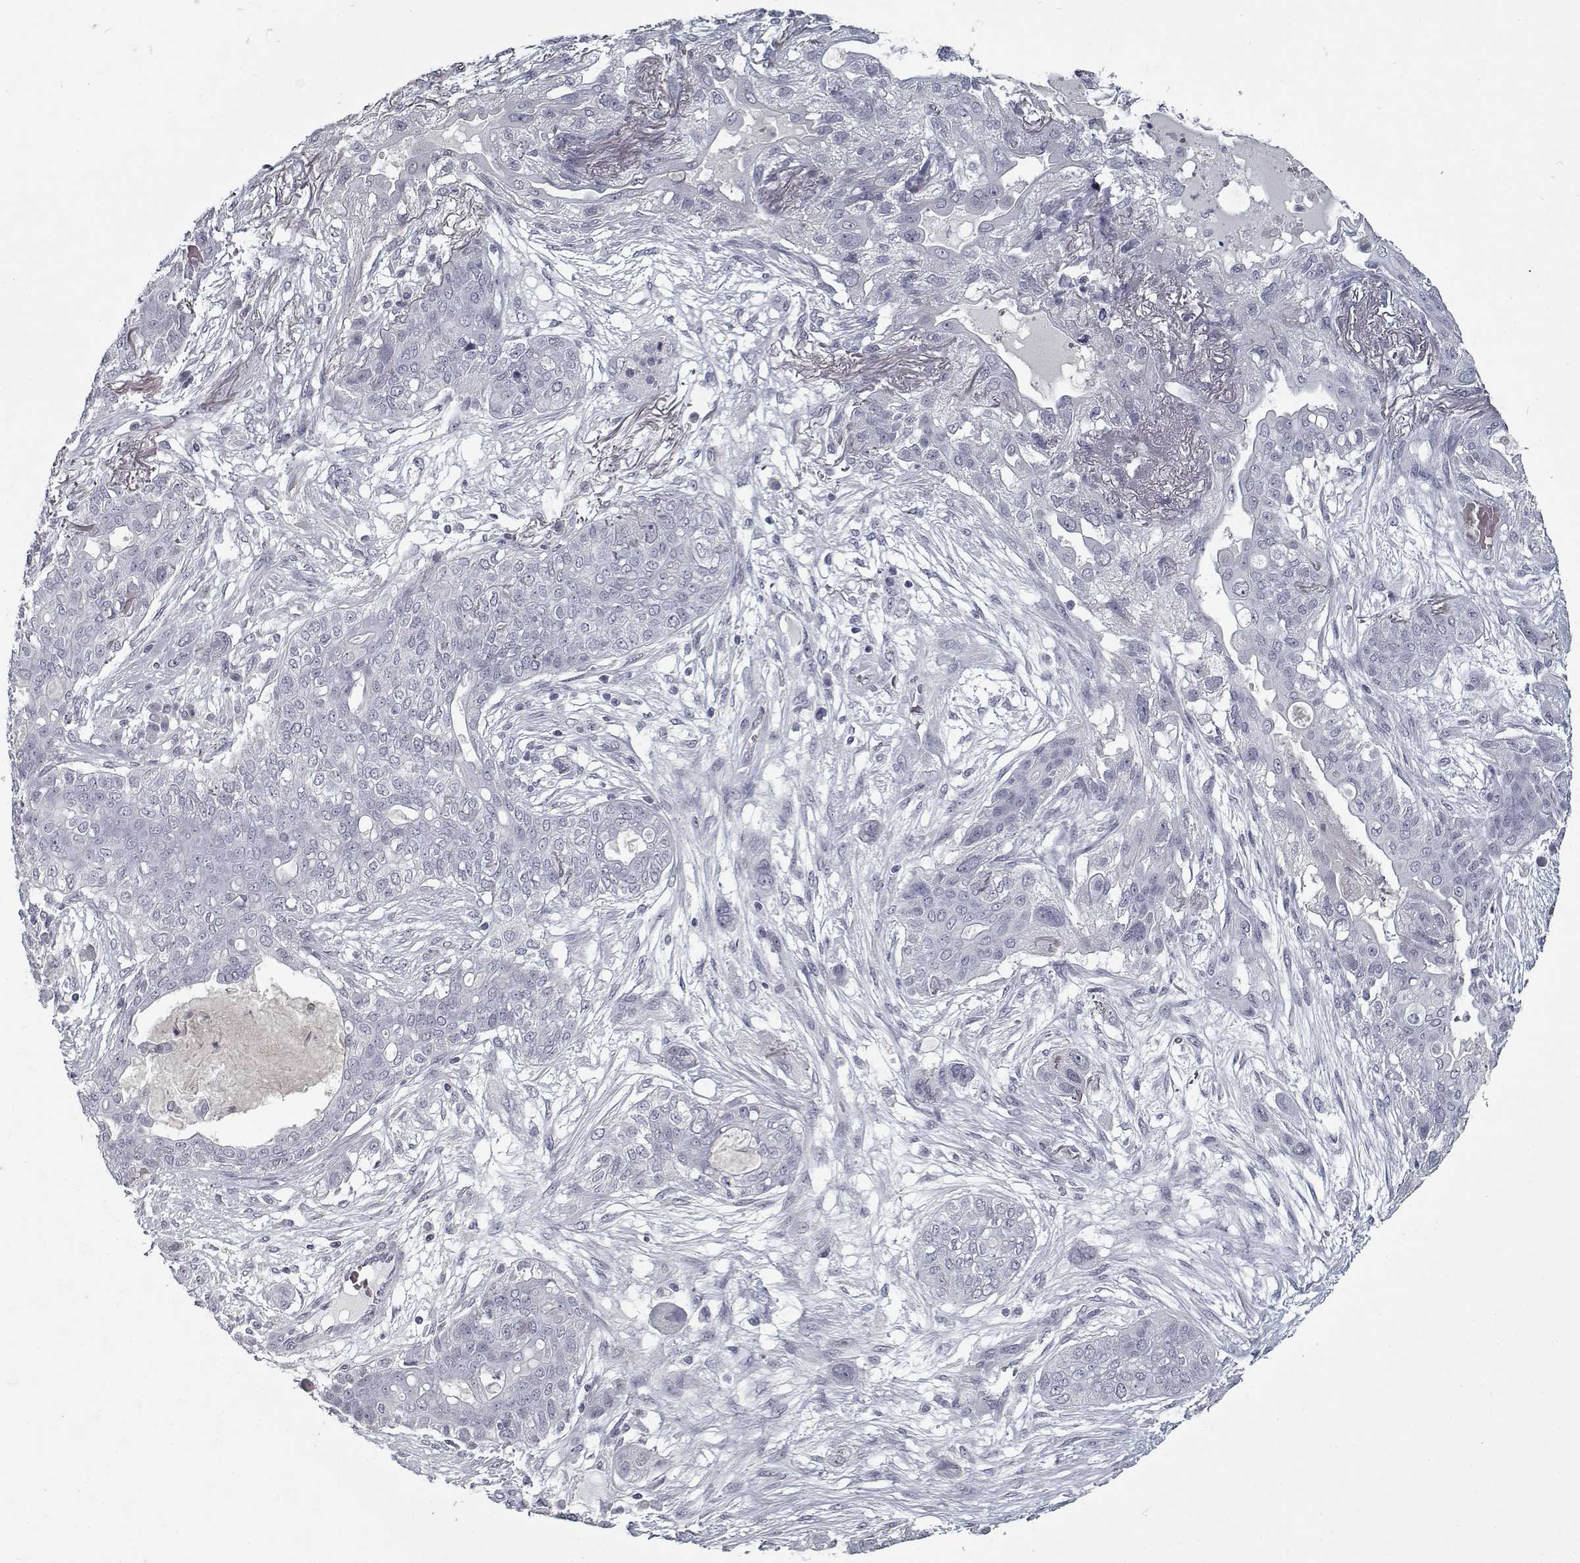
{"staining": {"intensity": "negative", "quantity": "none", "location": "none"}, "tissue": "lung cancer", "cell_type": "Tumor cells", "image_type": "cancer", "snomed": [{"axis": "morphology", "description": "Squamous cell carcinoma, NOS"}, {"axis": "topography", "description": "Lung"}], "caption": "This is a micrograph of immunohistochemistry staining of lung squamous cell carcinoma, which shows no positivity in tumor cells.", "gene": "GAD2", "patient": {"sex": "female", "age": 70}}